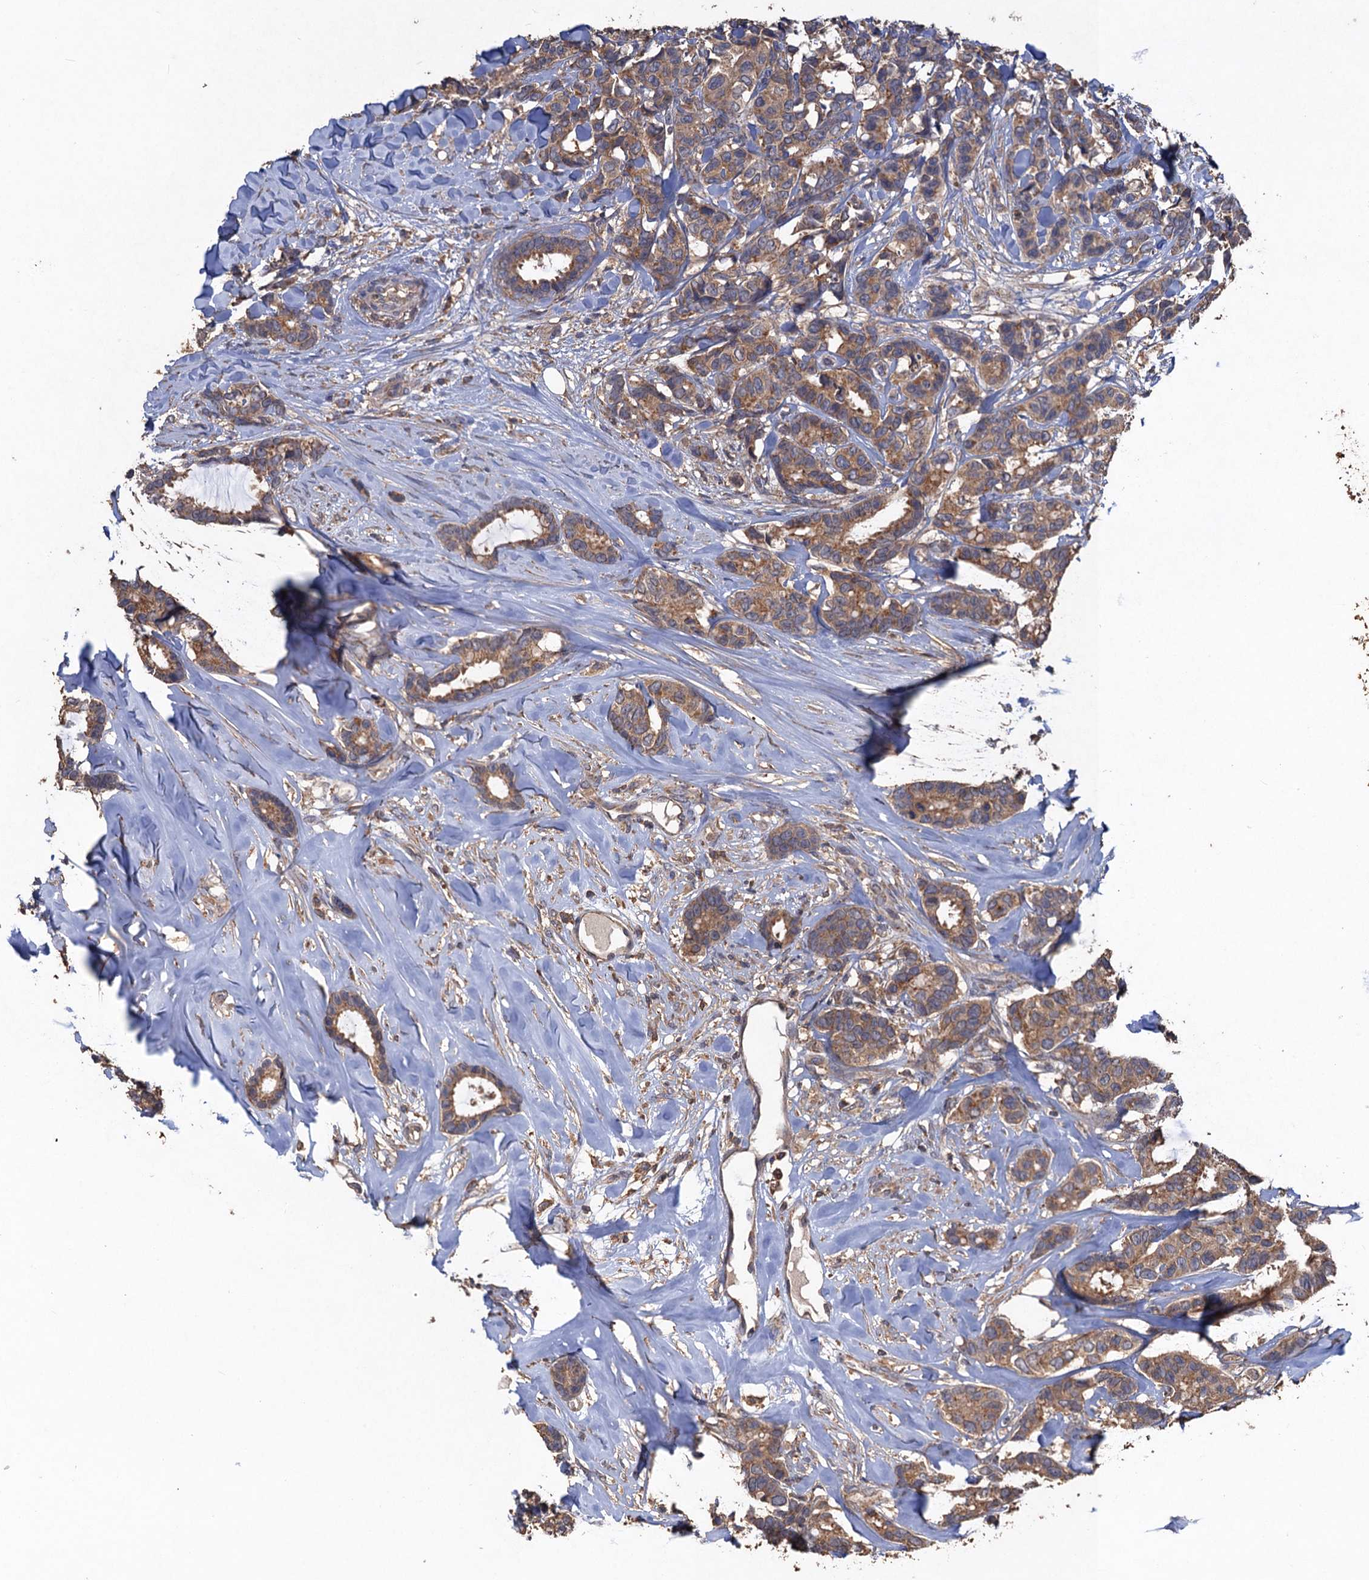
{"staining": {"intensity": "moderate", "quantity": ">75%", "location": "cytoplasmic/membranous"}, "tissue": "breast cancer", "cell_type": "Tumor cells", "image_type": "cancer", "snomed": [{"axis": "morphology", "description": "Duct carcinoma"}, {"axis": "topography", "description": "Breast"}], "caption": "Breast cancer (intraductal carcinoma) tissue reveals moderate cytoplasmic/membranous positivity in about >75% of tumor cells", "gene": "SCUBE3", "patient": {"sex": "female", "age": 87}}